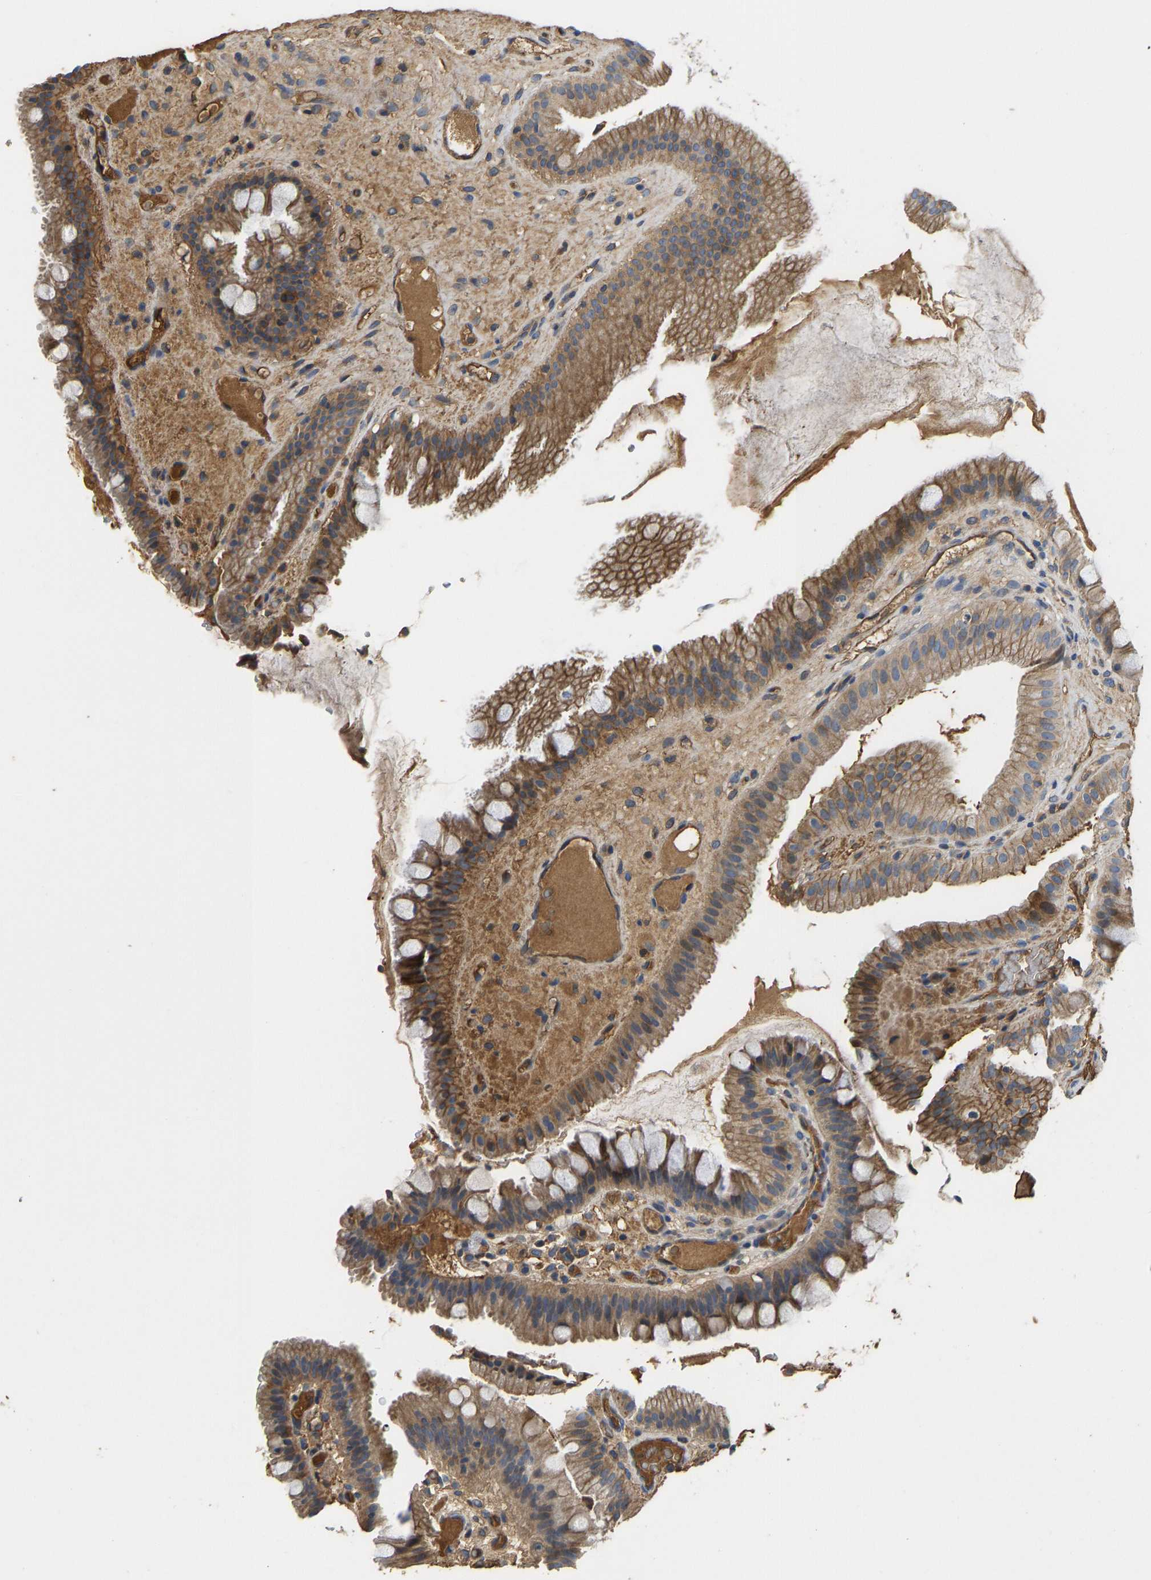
{"staining": {"intensity": "moderate", "quantity": ">75%", "location": "cytoplasmic/membranous"}, "tissue": "gallbladder", "cell_type": "Glandular cells", "image_type": "normal", "snomed": [{"axis": "morphology", "description": "Normal tissue, NOS"}, {"axis": "topography", "description": "Gallbladder"}], "caption": "Immunohistochemistry (IHC) (DAB (3,3'-diaminobenzidine)) staining of benign gallbladder displays moderate cytoplasmic/membranous protein positivity in about >75% of glandular cells.", "gene": "VCPKMT", "patient": {"sex": "male", "age": 49}}